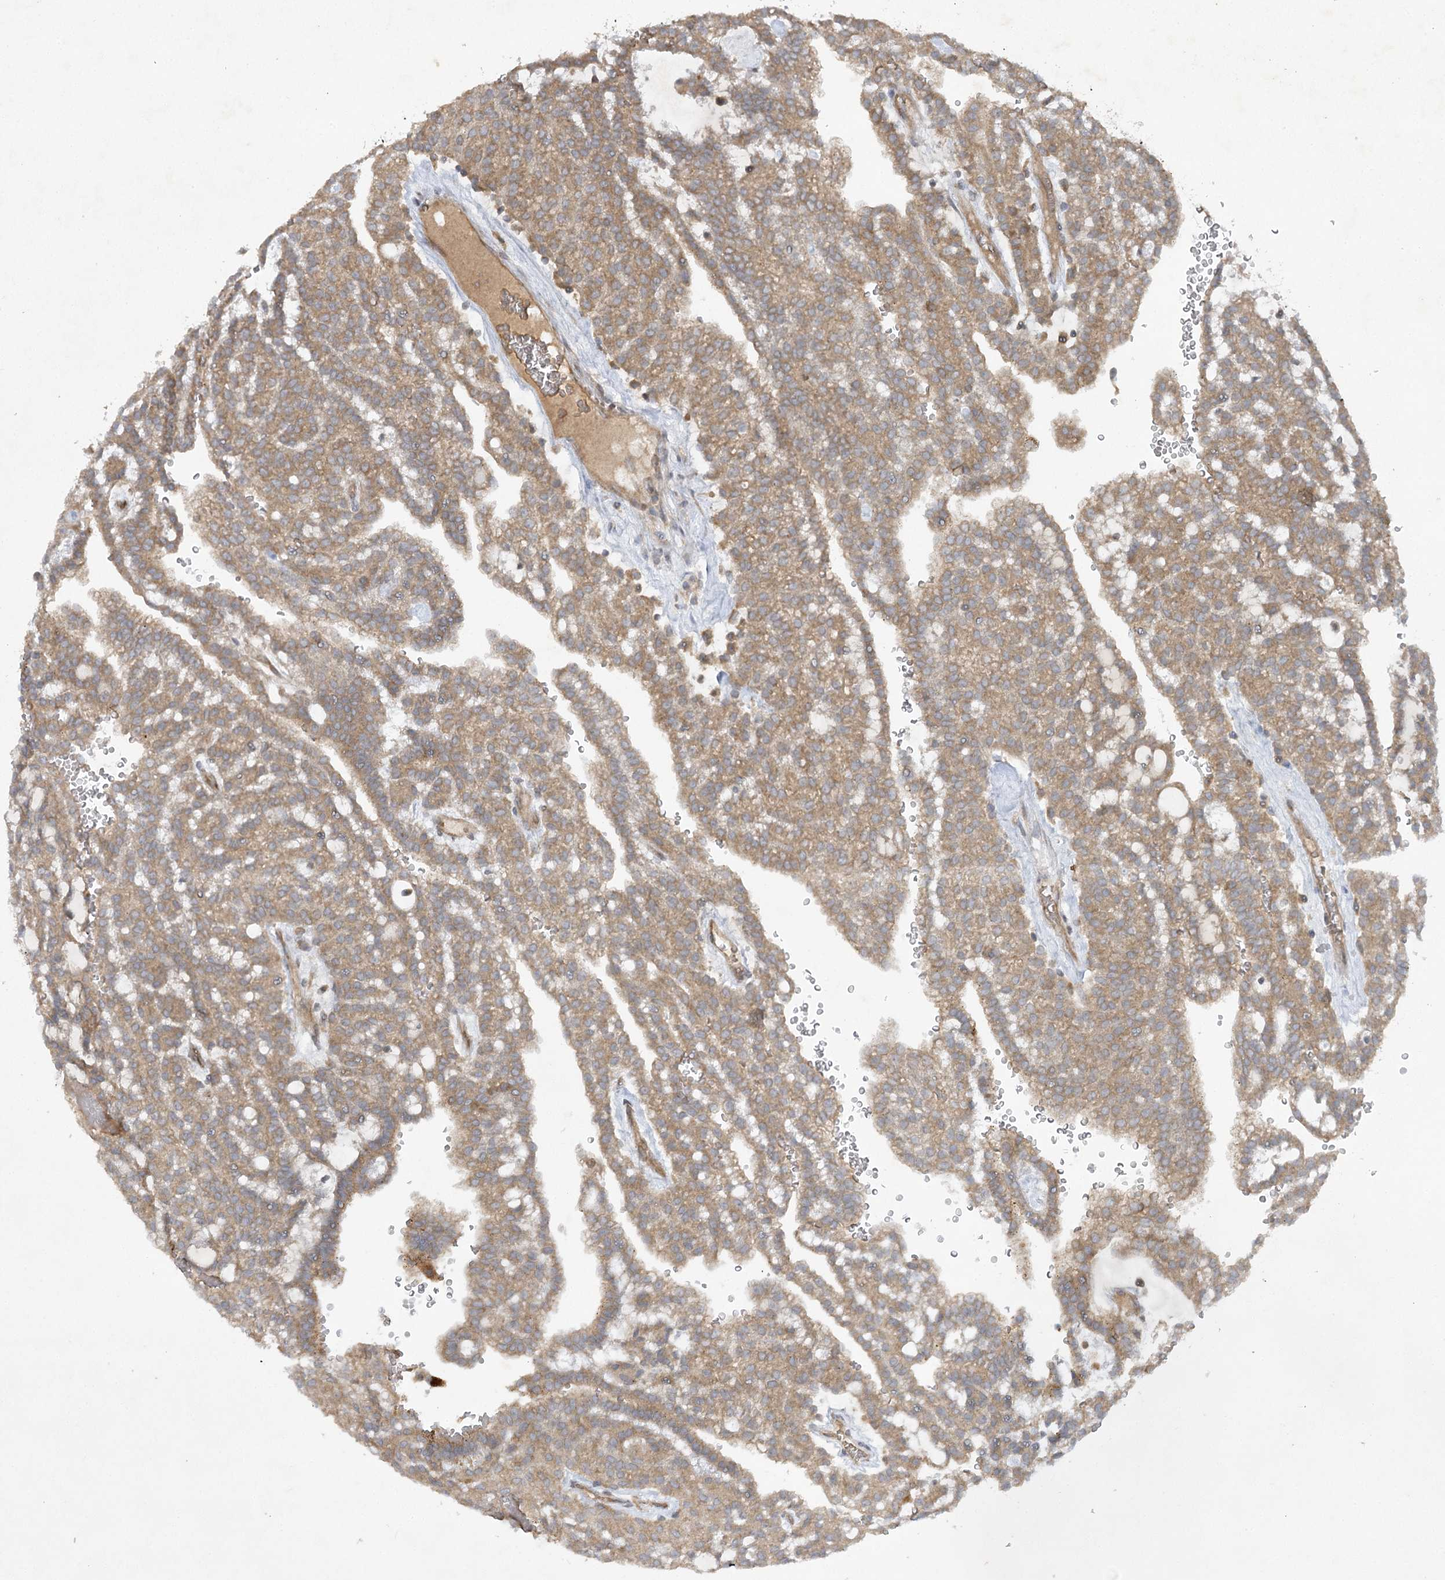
{"staining": {"intensity": "moderate", "quantity": ">75%", "location": "cytoplasmic/membranous"}, "tissue": "renal cancer", "cell_type": "Tumor cells", "image_type": "cancer", "snomed": [{"axis": "morphology", "description": "Adenocarcinoma, NOS"}, {"axis": "topography", "description": "Kidney"}], "caption": "Immunohistochemical staining of human renal cancer (adenocarcinoma) exhibits medium levels of moderate cytoplasmic/membranous expression in about >75% of tumor cells. (brown staining indicates protein expression, while blue staining denotes nuclei).", "gene": "TRAF3IP1", "patient": {"sex": "male", "age": 63}}